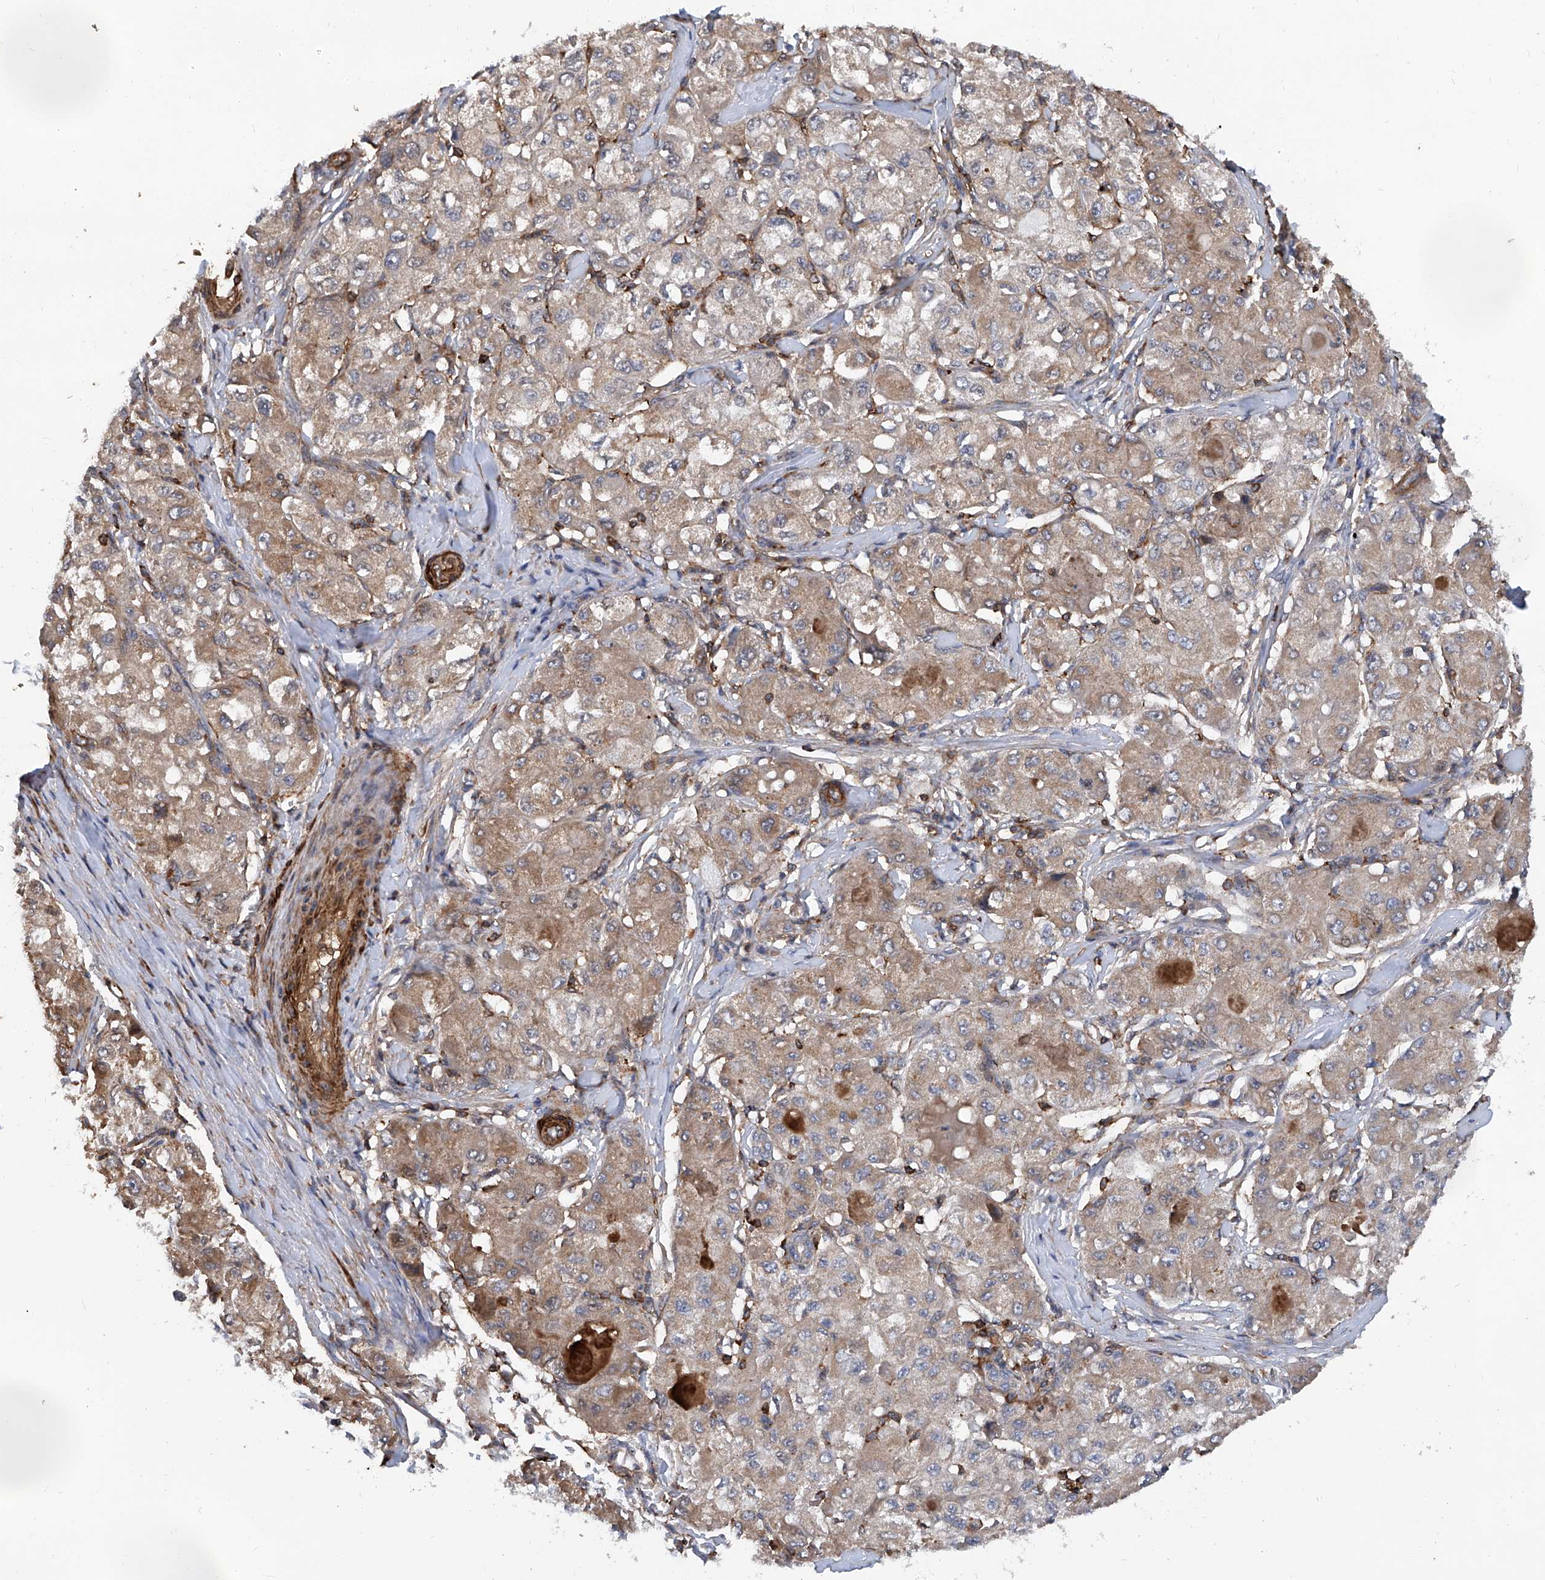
{"staining": {"intensity": "moderate", "quantity": ">75%", "location": "cytoplasmic/membranous"}, "tissue": "liver cancer", "cell_type": "Tumor cells", "image_type": "cancer", "snomed": [{"axis": "morphology", "description": "Carcinoma, Hepatocellular, NOS"}, {"axis": "topography", "description": "Liver"}], "caption": "Human liver cancer stained with a protein marker reveals moderate staining in tumor cells.", "gene": "NT5C3A", "patient": {"sex": "male", "age": 80}}